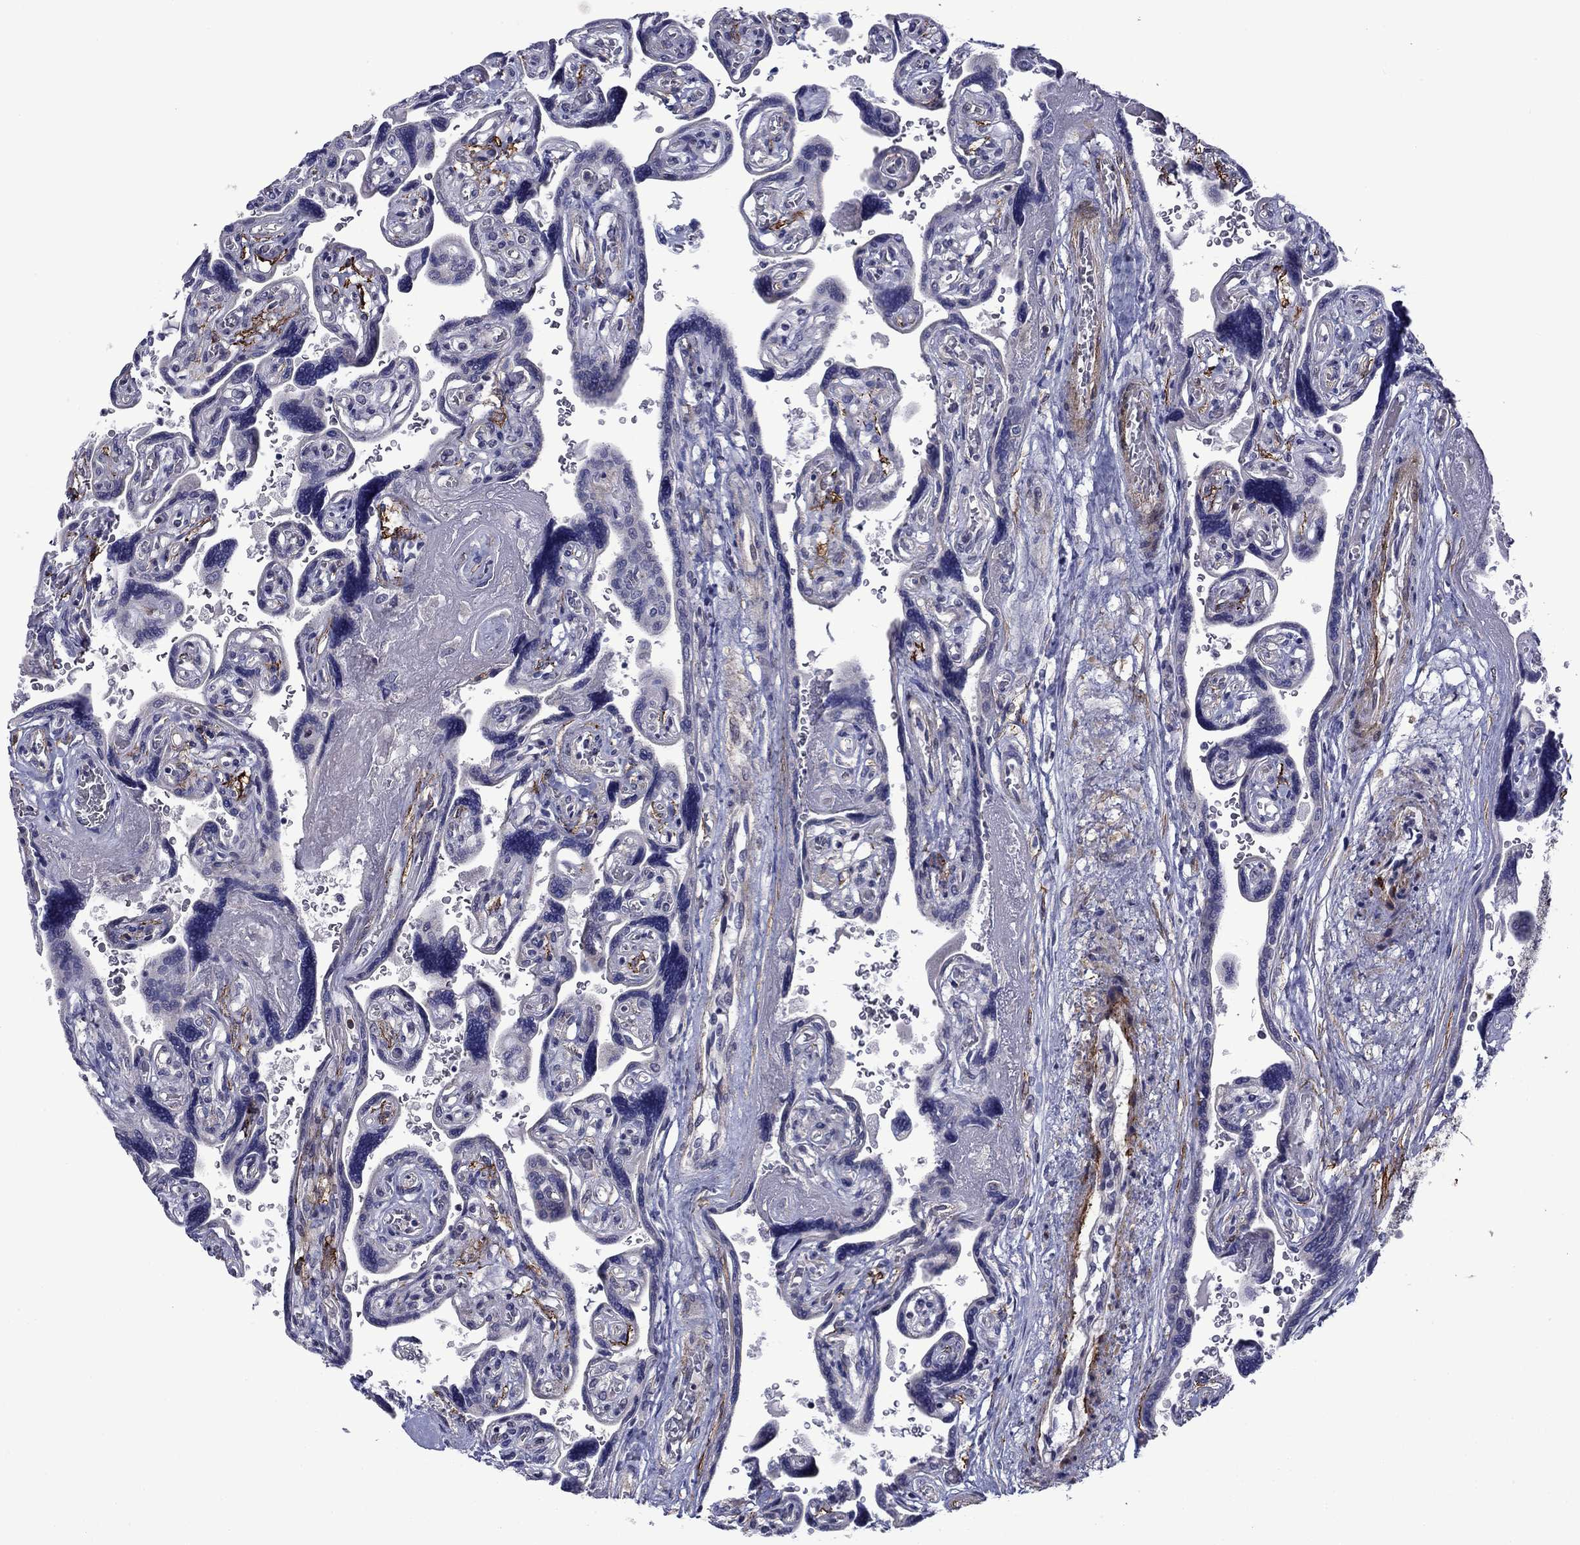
{"staining": {"intensity": "strong", "quantity": "<25%", "location": "cytoplasmic/membranous"}, "tissue": "placenta", "cell_type": "Decidual cells", "image_type": "normal", "snomed": [{"axis": "morphology", "description": "Normal tissue, NOS"}, {"axis": "topography", "description": "Placenta"}], "caption": "Immunohistochemical staining of benign human placenta displays strong cytoplasmic/membranous protein expression in about <25% of decidual cells. Using DAB (brown) and hematoxylin (blue) stains, captured at high magnification using brightfield microscopy.", "gene": "LMO7", "patient": {"sex": "female", "age": 32}}